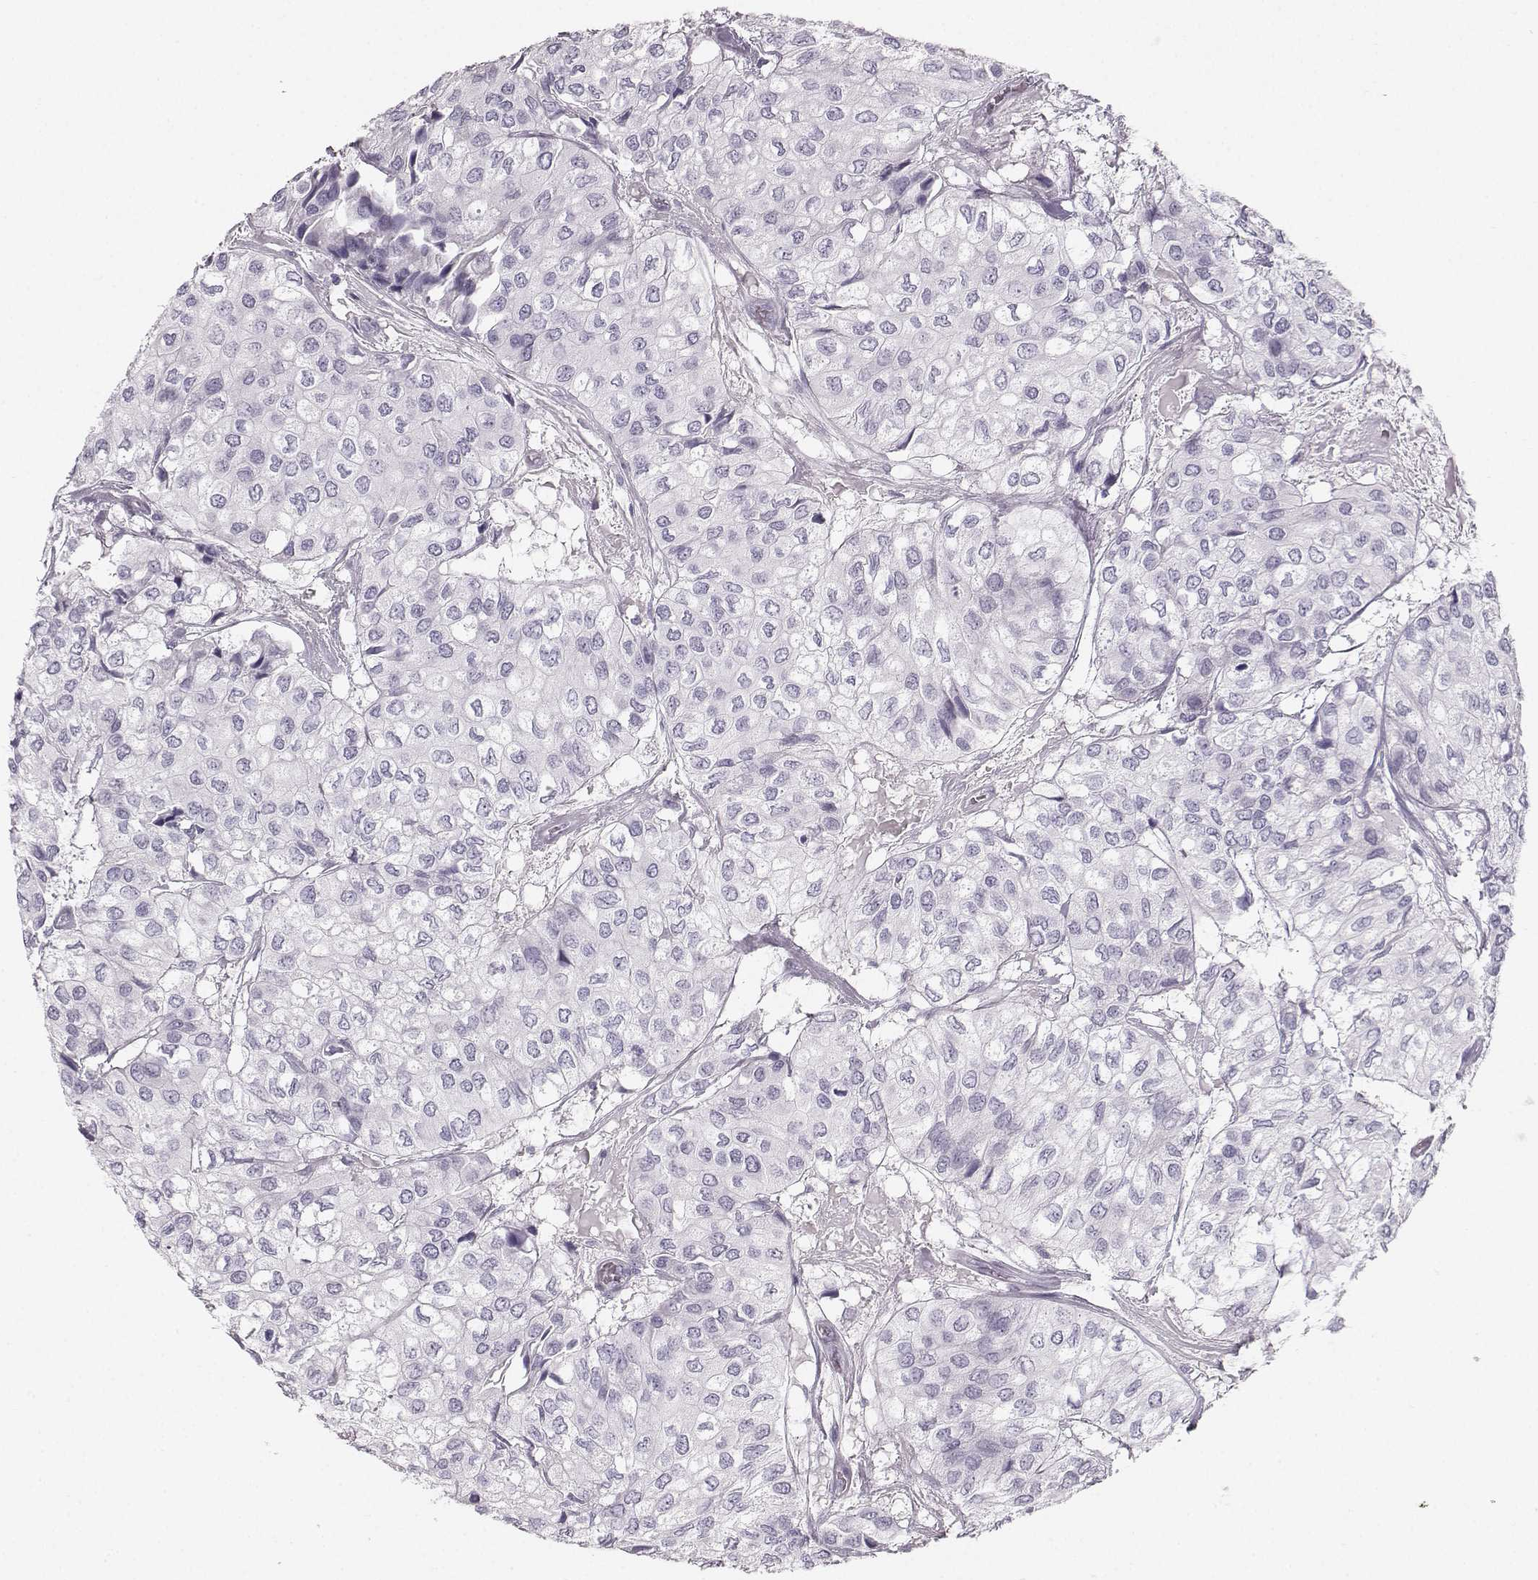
{"staining": {"intensity": "negative", "quantity": "none", "location": "none"}, "tissue": "urothelial cancer", "cell_type": "Tumor cells", "image_type": "cancer", "snomed": [{"axis": "morphology", "description": "Urothelial carcinoma, High grade"}, {"axis": "topography", "description": "Urinary bladder"}], "caption": "High power microscopy image of an IHC histopathology image of urothelial carcinoma (high-grade), revealing no significant staining in tumor cells.", "gene": "CASR", "patient": {"sex": "male", "age": 73}}